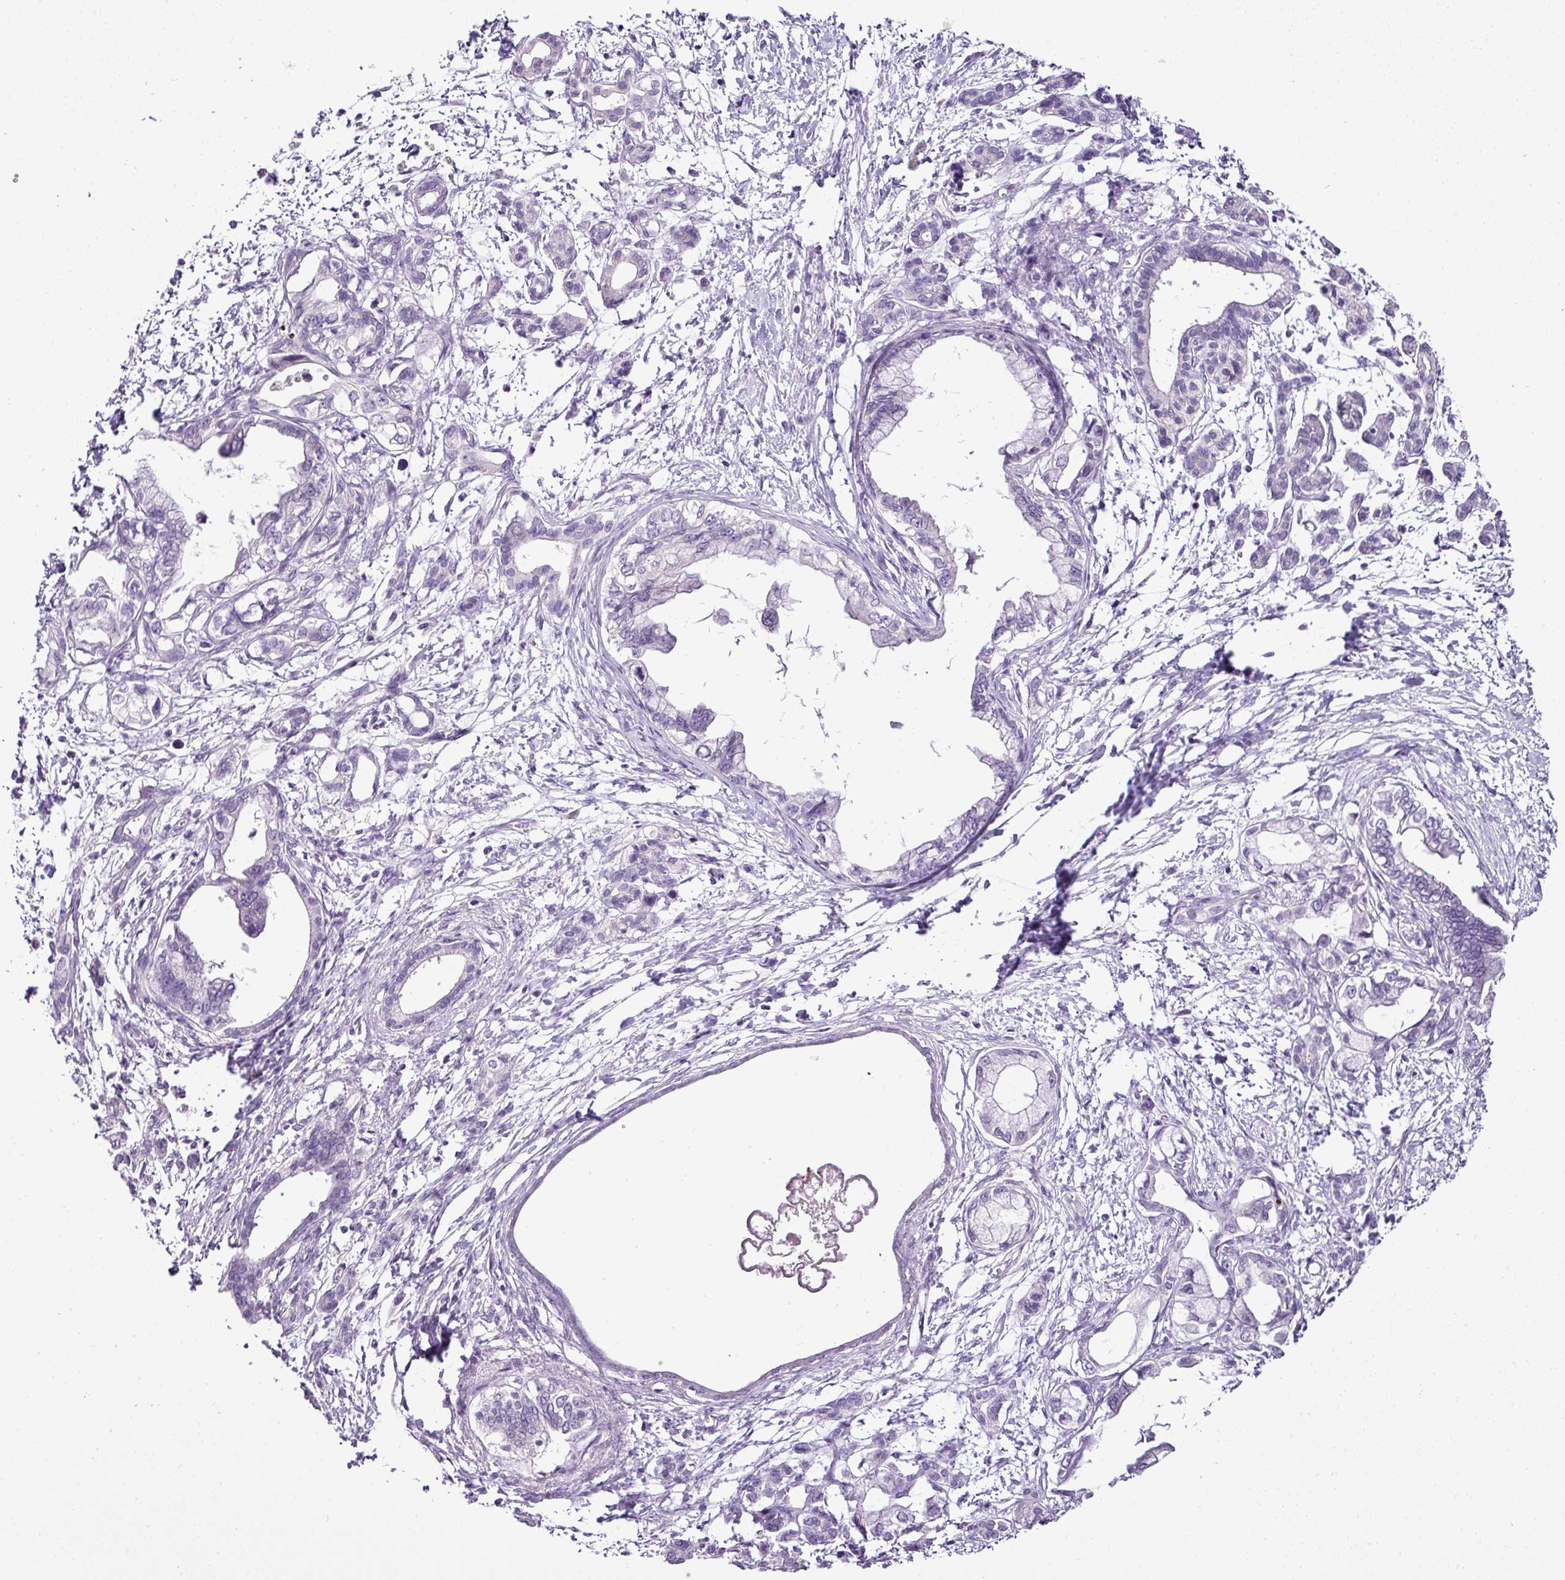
{"staining": {"intensity": "negative", "quantity": "none", "location": "none"}, "tissue": "pancreatic cancer", "cell_type": "Tumor cells", "image_type": "cancer", "snomed": [{"axis": "morphology", "description": "Adenocarcinoma, NOS"}, {"axis": "topography", "description": "Pancreas"}], "caption": "IHC photomicrograph of neoplastic tissue: human pancreatic adenocarcinoma stained with DAB (3,3'-diaminobenzidine) displays no significant protein expression in tumor cells. (DAB (3,3'-diaminobenzidine) IHC with hematoxylin counter stain).", "gene": "TEX30", "patient": {"sex": "male", "age": 61}}